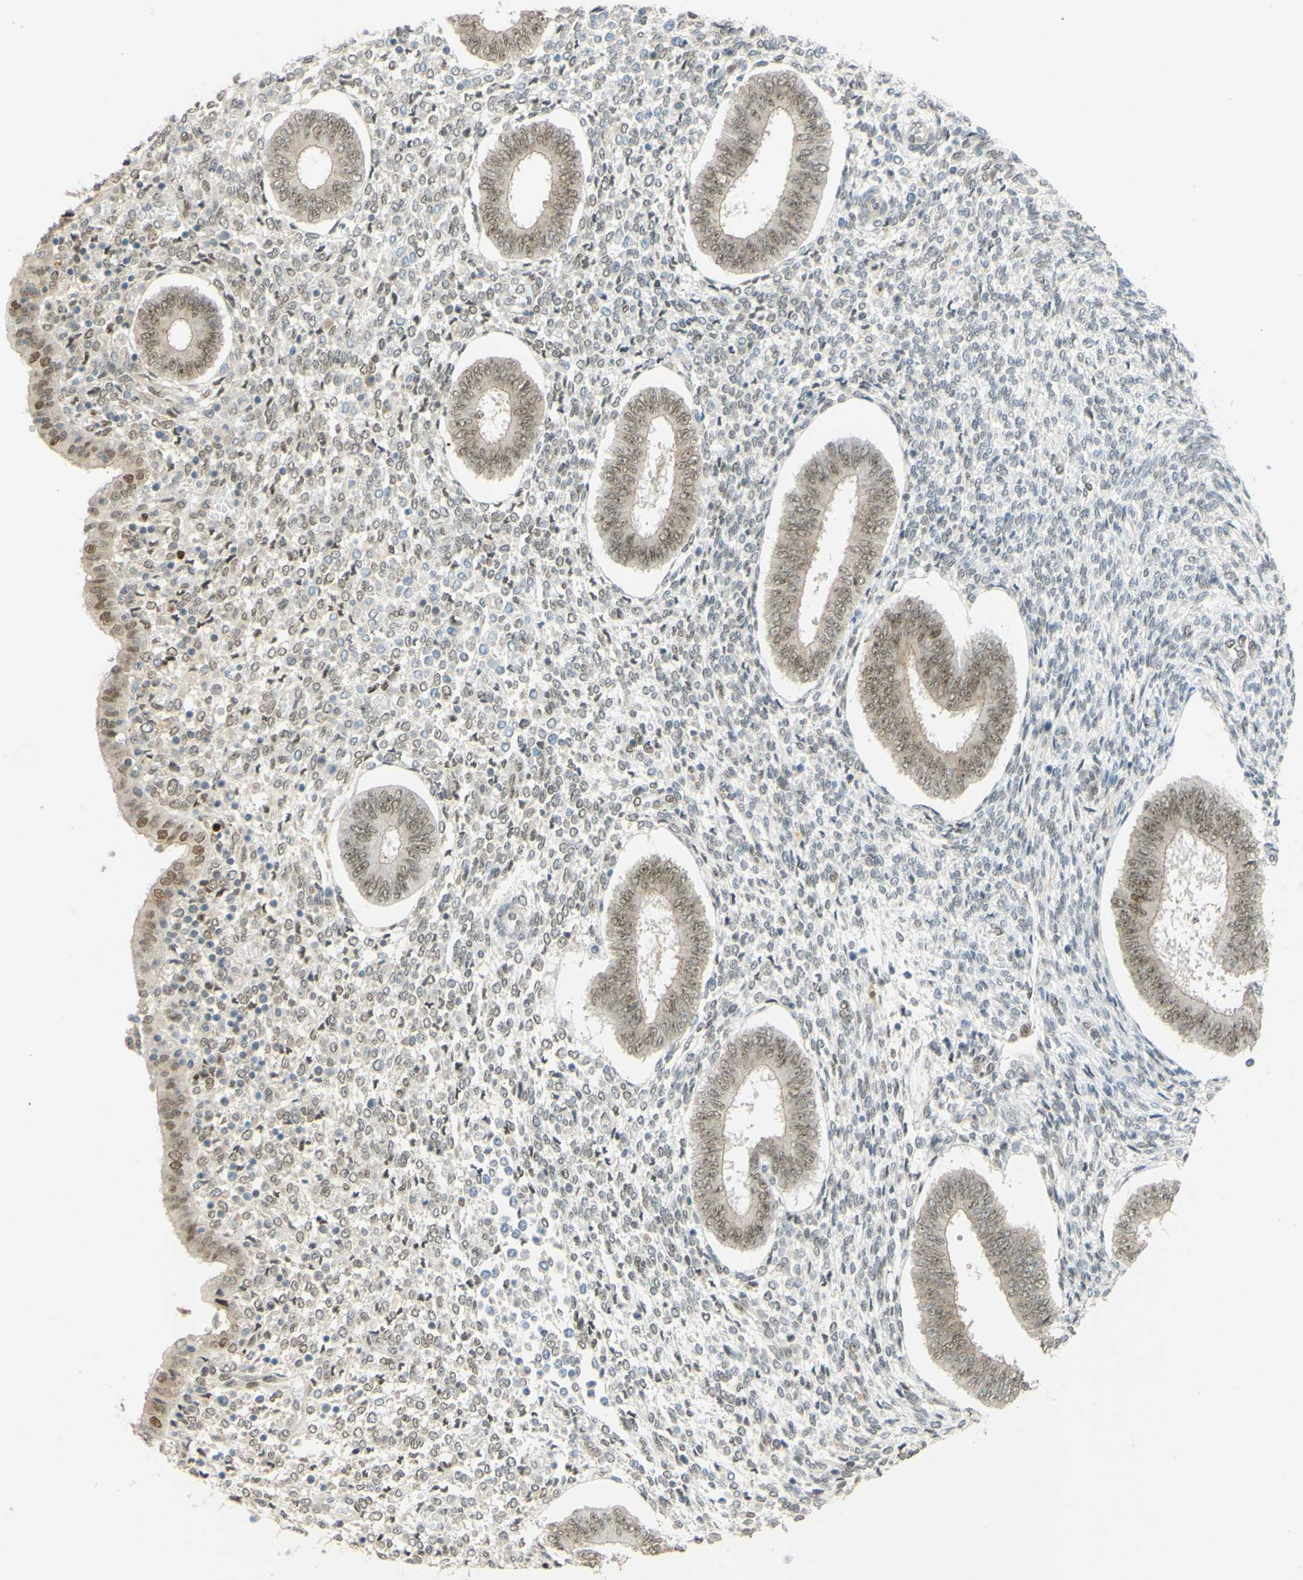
{"staining": {"intensity": "weak", "quantity": "<25%", "location": "cytoplasmic/membranous"}, "tissue": "endometrium", "cell_type": "Cells in endometrial stroma", "image_type": "normal", "snomed": [{"axis": "morphology", "description": "Normal tissue, NOS"}, {"axis": "topography", "description": "Endometrium"}], "caption": "High magnification brightfield microscopy of benign endometrium stained with DAB (brown) and counterstained with hematoxylin (blue): cells in endometrial stroma show no significant positivity.", "gene": "POLB", "patient": {"sex": "female", "age": 35}}